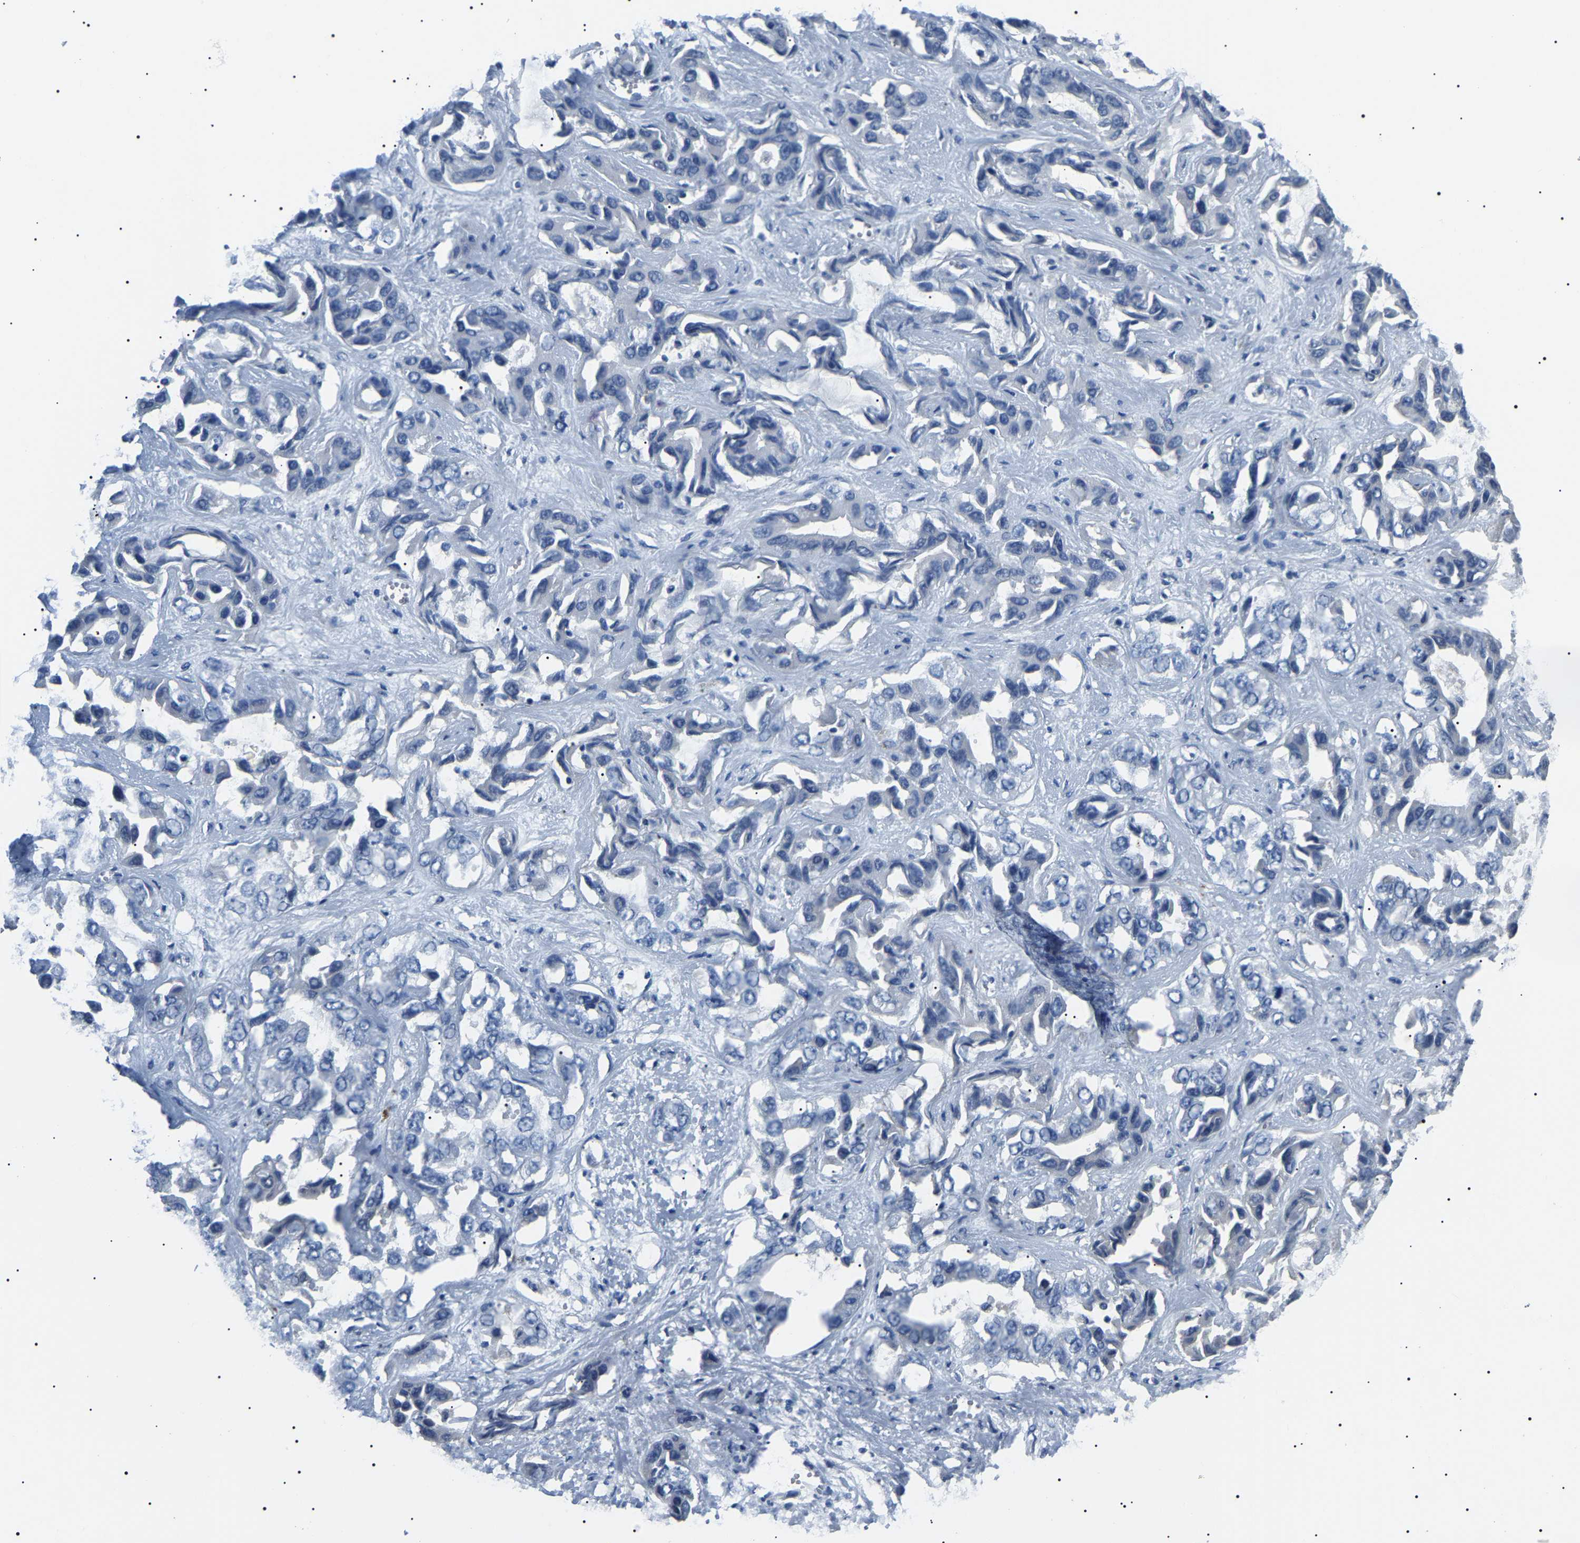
{"staining": {"intensity": "negative", "quantity": "none", "location": "none"}, "tissue": "liver cancer", "cell_type": "Tumor cells", "image_type": "cancer", "snomed": [{"axis": "morphology", "description": "Cholangiocarcinoma"}, {"axis": "topography", "description": "Liver"}], "caption": "DAB (3,3'-diaminobenzidine) immunohistochemical staining of liver cholangiocarcinoma reveals no significant staining in tumor cells. (Stains: DAB (3,3'-diaminobenzidine) IHC with hematoxylin counter stain, Microscopy: brightfield microscopy at high magnification).", "gene": "KLK15", "patient": {"sex": "female", "age": 52}}